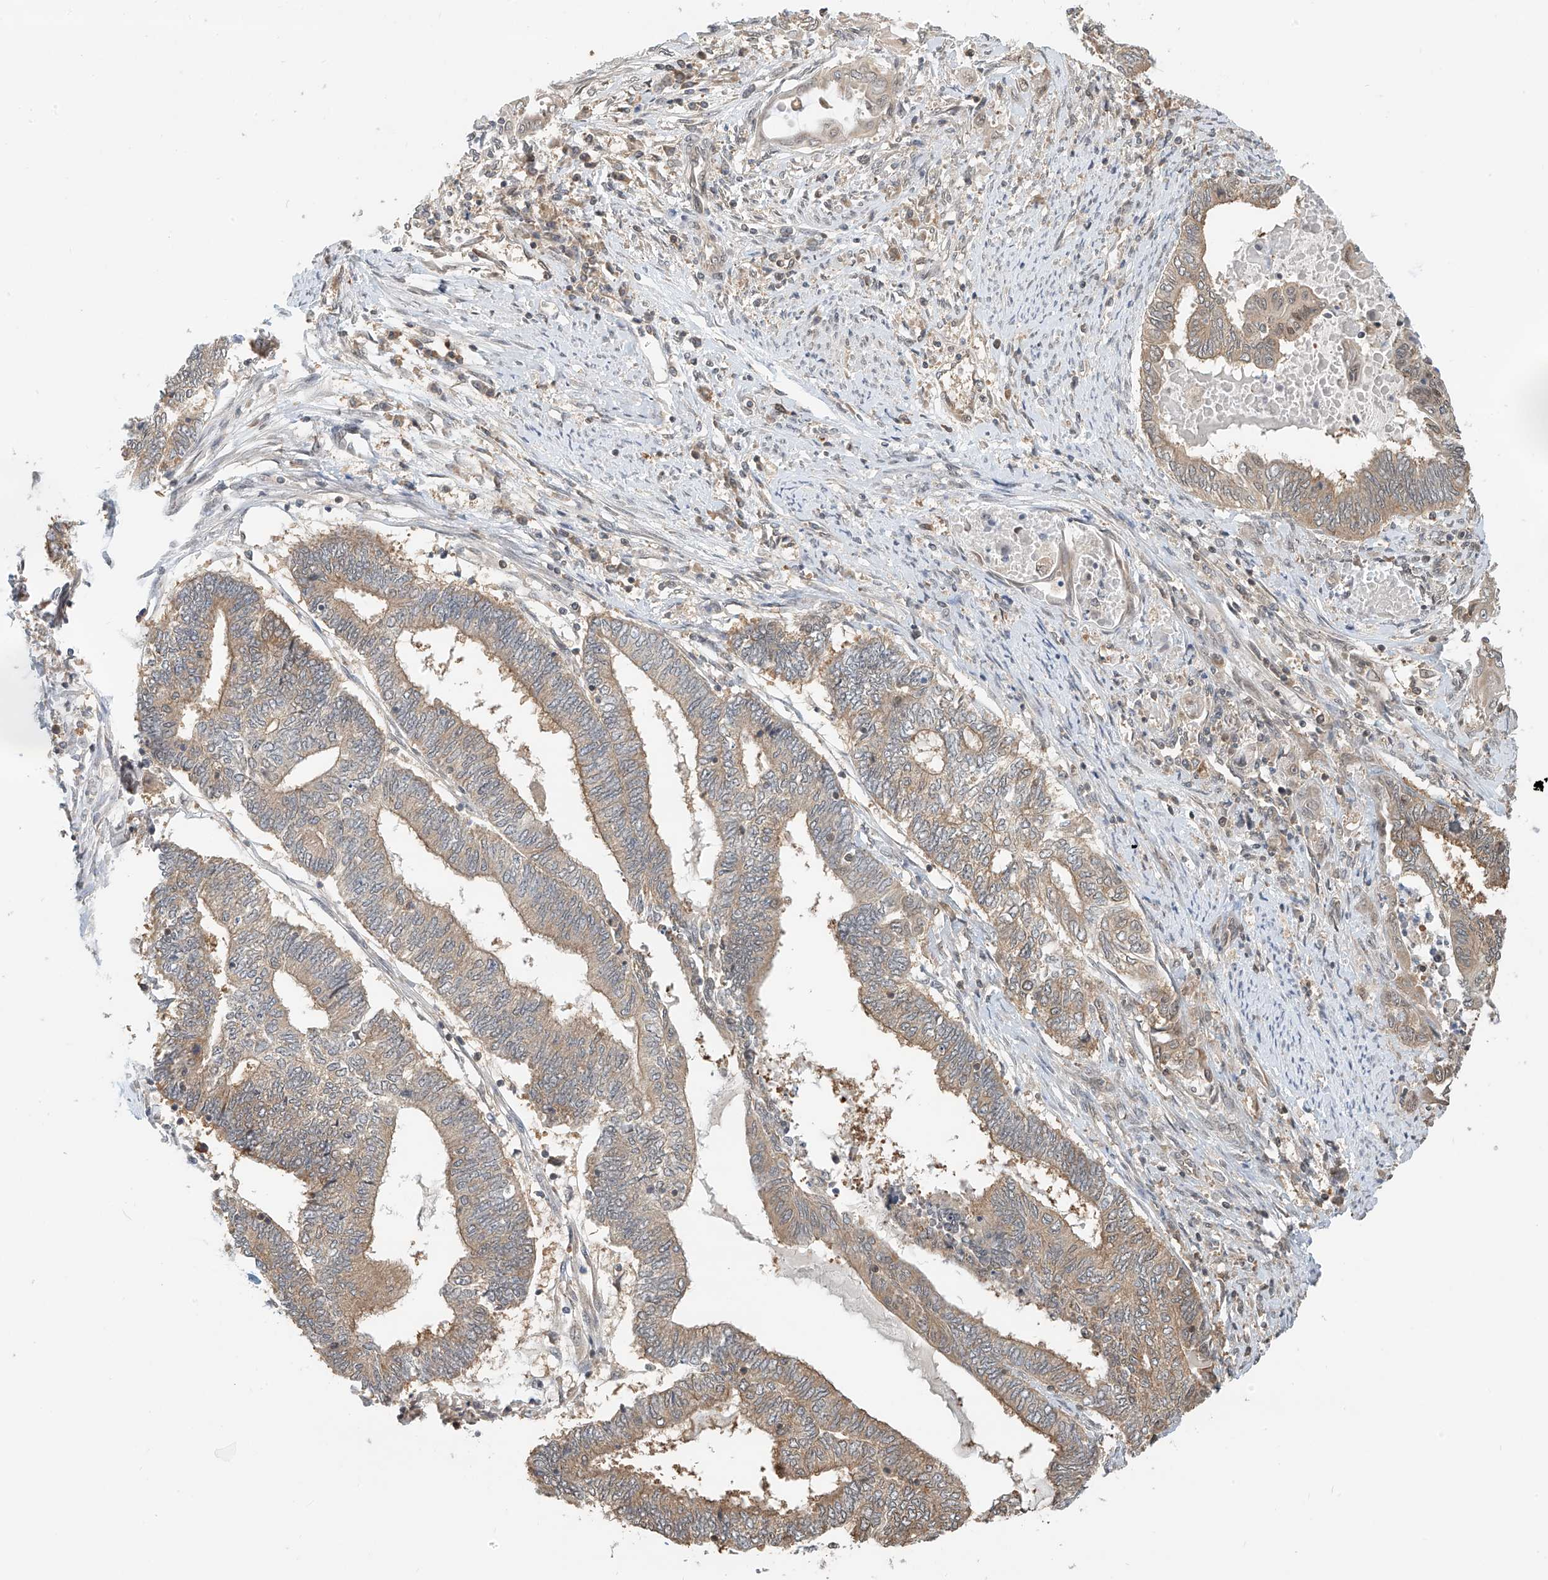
{"staining": {"intensity": "moderate", "quantity": "25%-75%", "location": "cytoplasmic/membranous"}, "tissue": "endometrial cancer", "cell_type": "Tumor cells", "image_type": "cancer", "snomed": [{"axis": "morphology", "description": "Adenocarcinoma, NOS"}, {"axis": "topography", "description": "Uterus"}, {"axis": "topography", "description": "Endometrium"}], "caption": "Moderate cytoplasmic/membranous expression for a protein is seen in approximately 25%-75% of tumor cells of endometrial cancer using IHC.", "gene": "PPA2", "patient": {"sex": "female", "age": 70}}